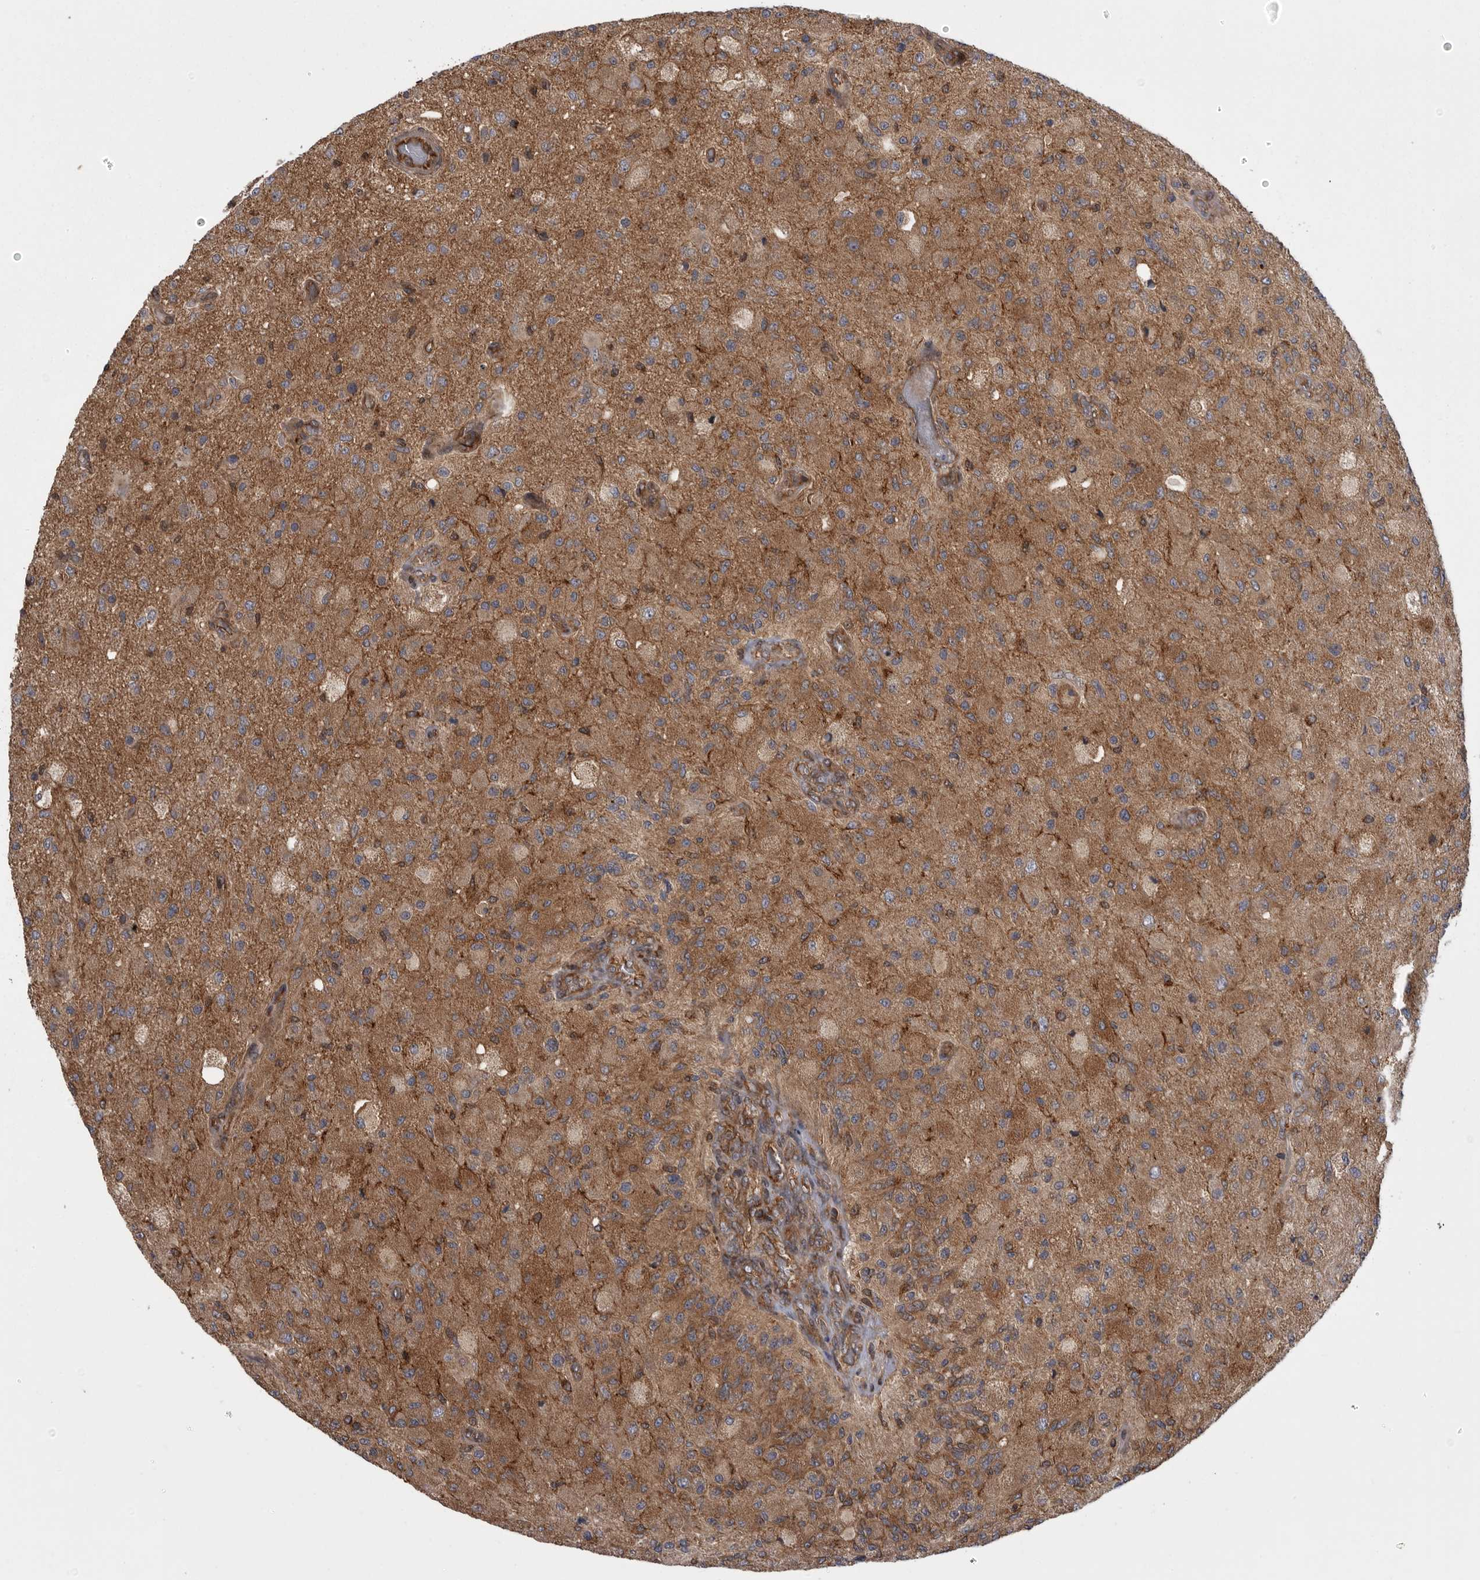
{"staining": {"intensity": "moderate", "quantity": ">75%", "location": "cytoplasmic/membranous"}, "tissue": "glioma", "cell_type": "Tumor cells", "image_type": "cancer", "snomed": [{"axis": "morphology", "description": "Normal tissue, NOS"}, {"axis": "morphology", "description": "Glioma, malignant, High grade"}, {"axis": "topography", "description": "Cerebral cortex"}], "caption": "Approximately >75% of tumor cells in human glioma reveal moderate cytoplasmic/membranous protein staining as visualized by brown immunohistochemical staining.", "gene": "DHDDS", "patient": {"sex": "male", "age": 77}}